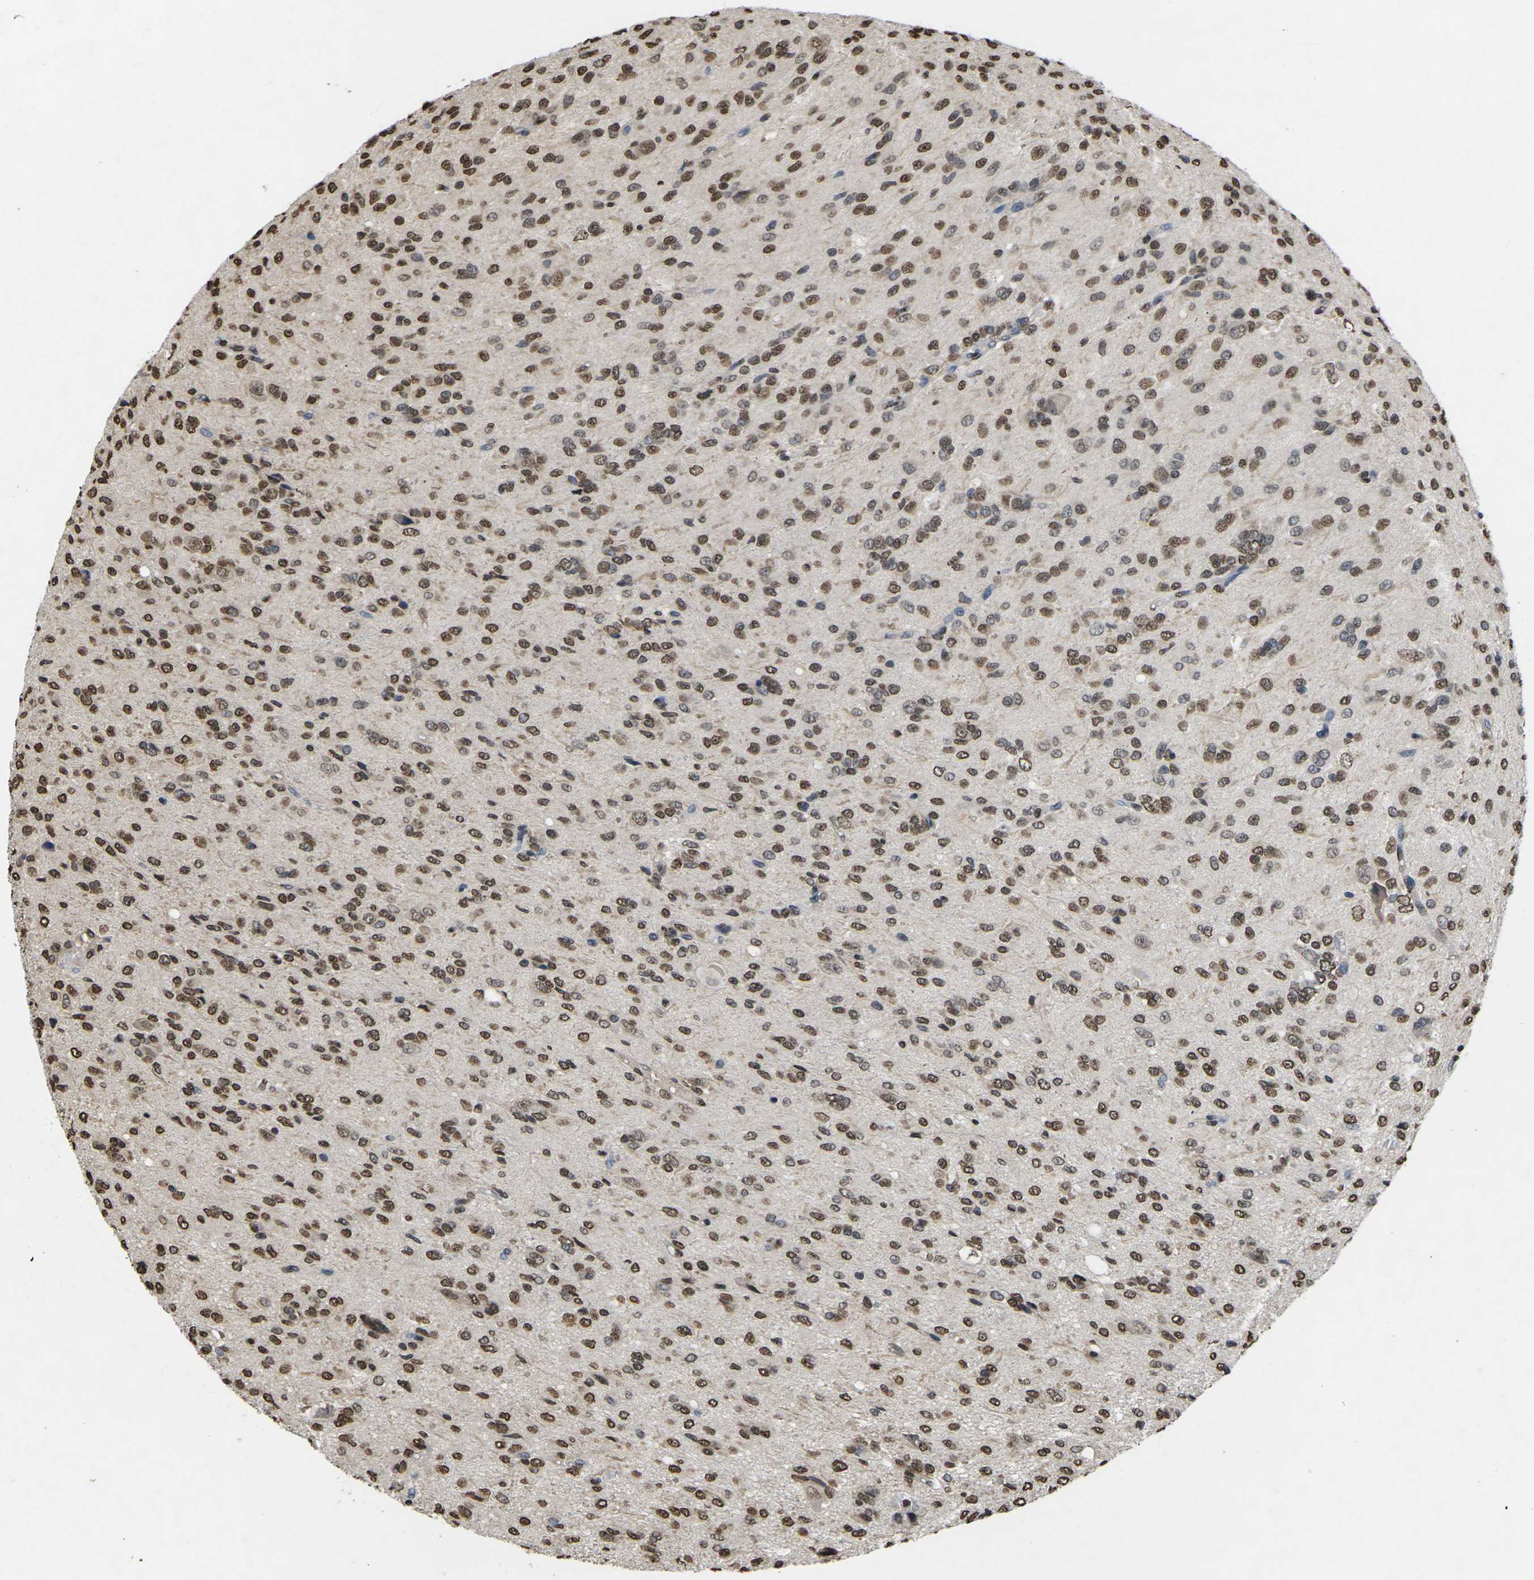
{"staining": {"intensity": "strong", "quantity": ">75%", "location": "nuclear"}, "tissue": "glioma", "cell_type": "Tumor cells", "image_type": "cancer", "snomed": [{"axis": "morphology", "description": "Glioma, malignant, High grade"}, {"axis": "topography", "description": "Brain"}], "caption": "Strong nuclear protein staining is seen in about >75% of tumor cells in malignant high-grade glioma.", "gene": "EMSY", "patient": {"sex": "female", "age": 59}}